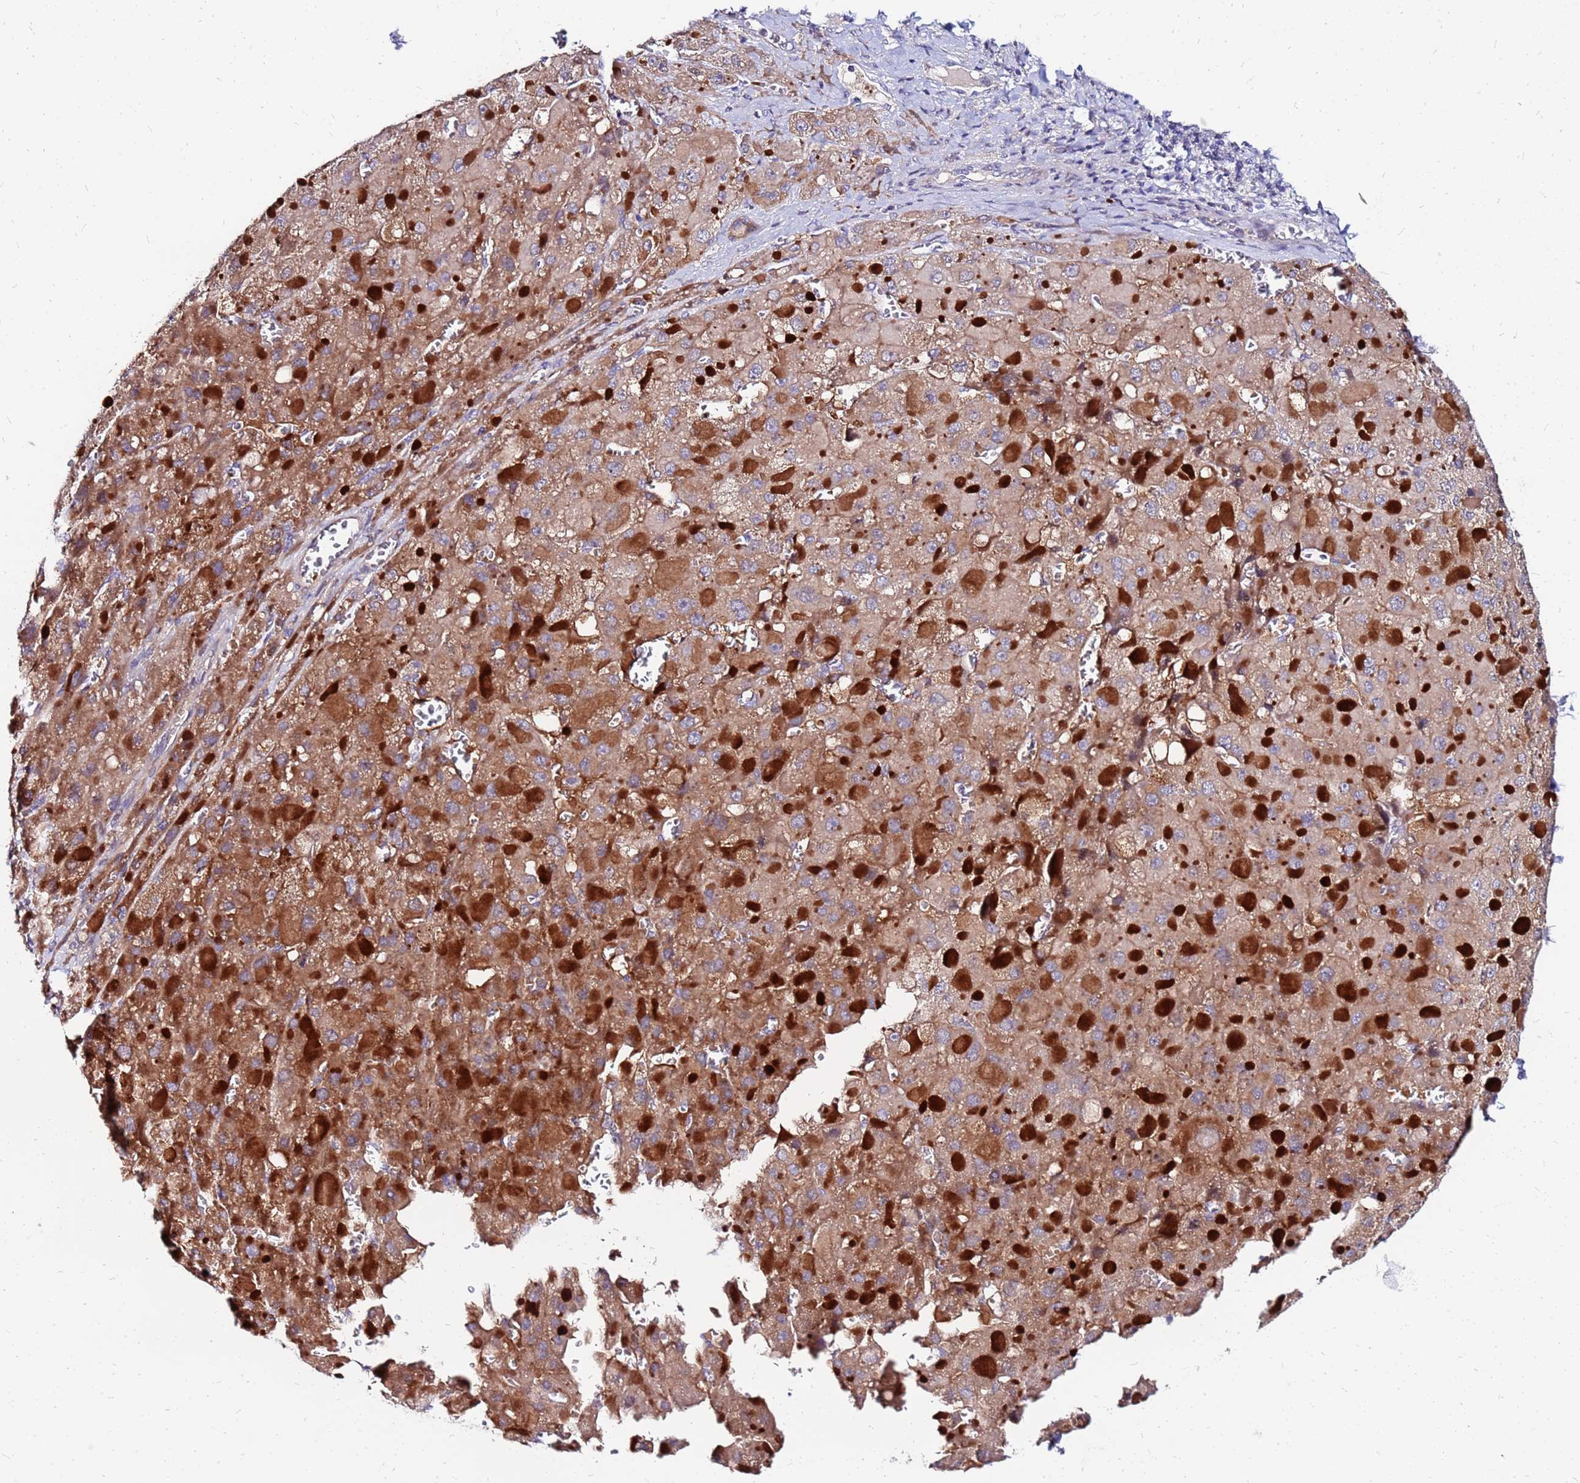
{"staining": {"intensity": "moderate", "quantity": ">75%", "location": "cytoplasmic/membranous"}, "tissue": "liver cancer", "cell_type": "Tumor cells", "image_type": "cancer", "snomed": [{"axis": "morphology", "description": "Carcinoma, Hepatocellular, NOS"}, {"axis": "topography", "description": "Liver"}], "caption": "Brown immunohistochemical staining in hepatocellular carcinoma (liver) exhibits moderate cytoplasmic/membranous expression in approximately >75% of tumor cells. Nuclei are stained in blue.", "gene": "ARHGEF5", "patient": {"sex": "female", "age": 73}}